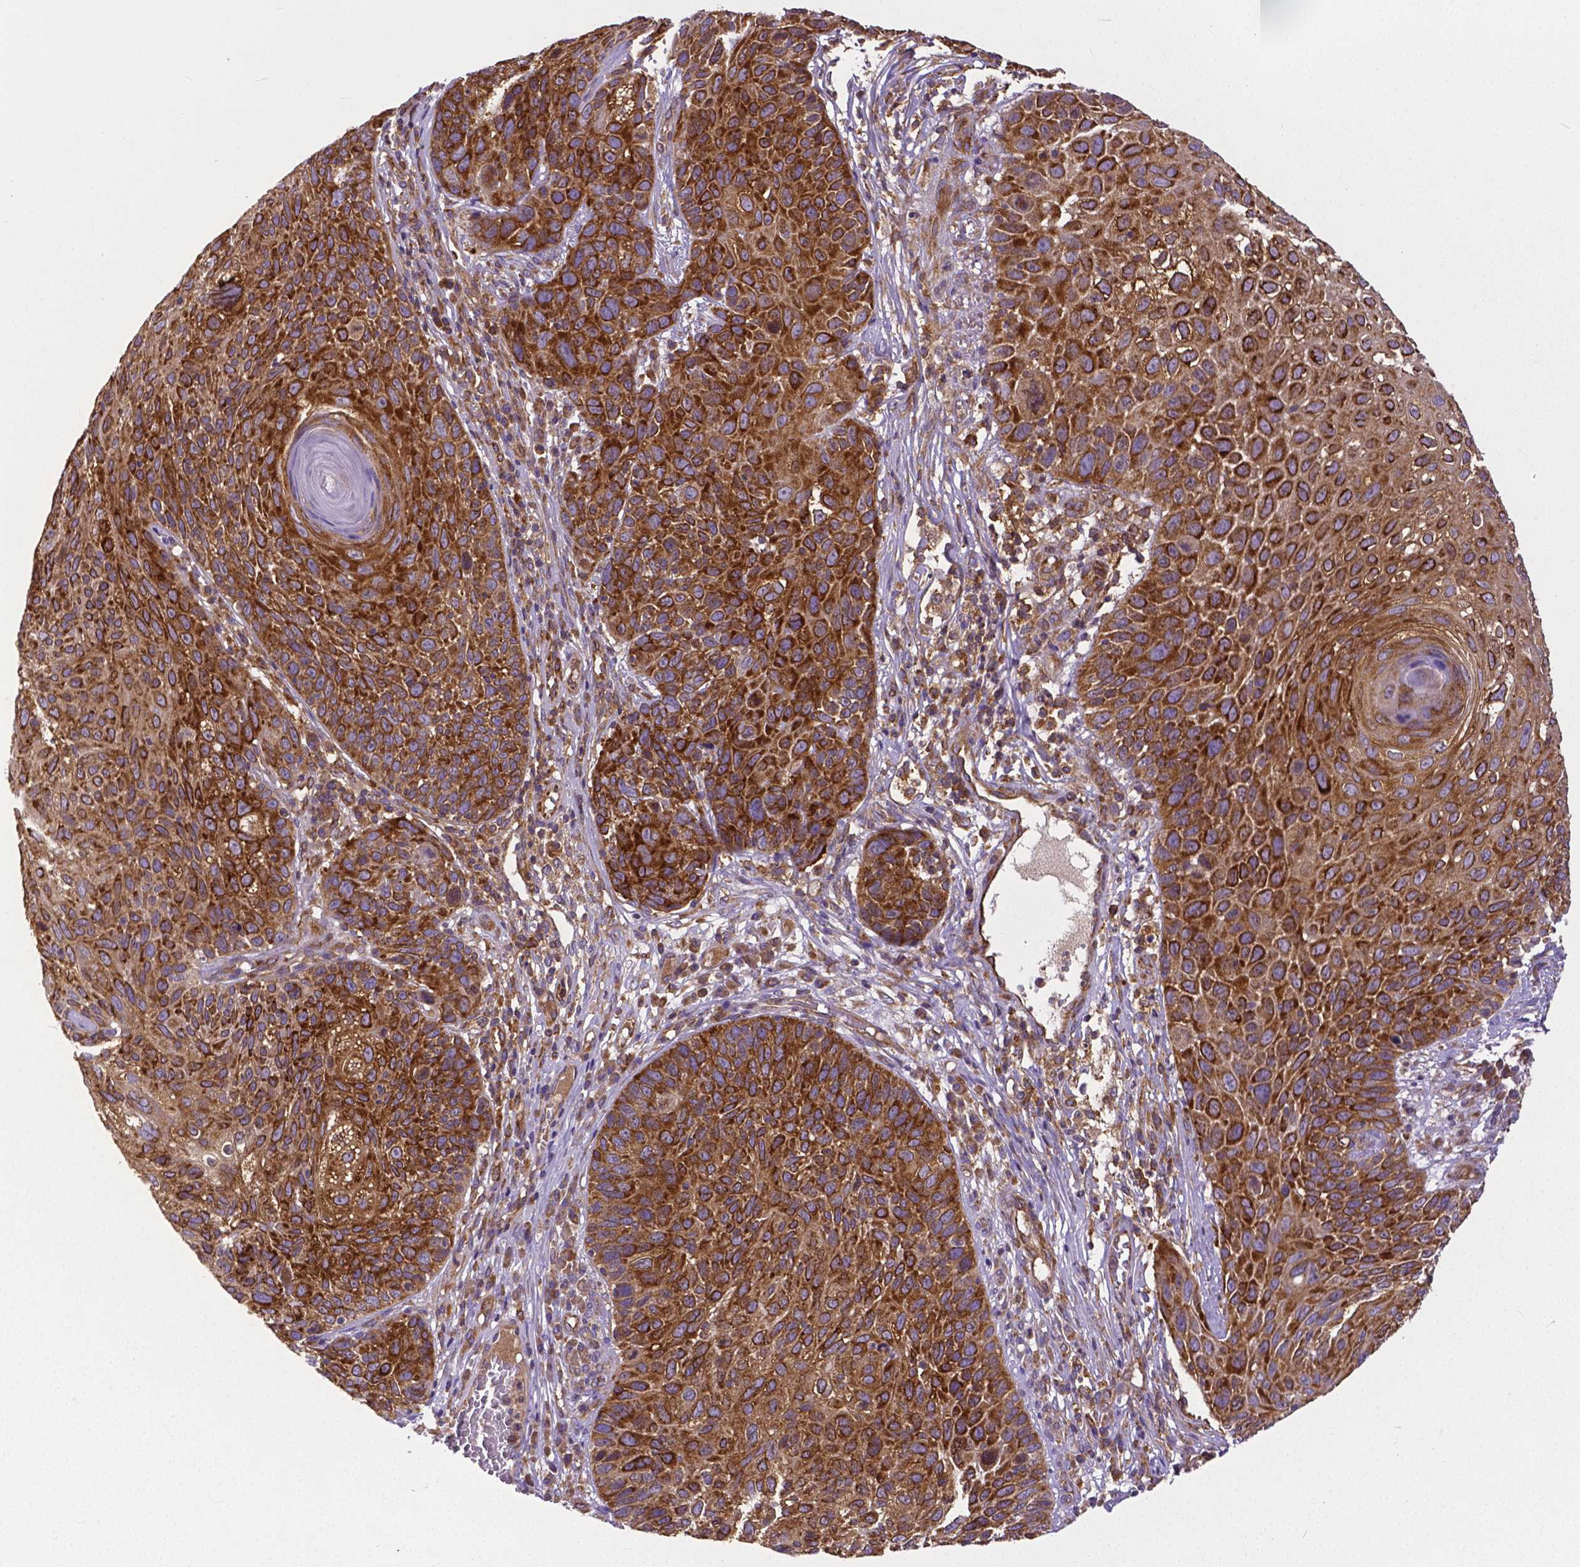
{"staining": {"intensity": "strong", "quantity": ">75%", "location": "cytoplasmic/membranous"}, "tissue": "skin cancer", "cell_type": "Tumor cells", "image_type": "cancer", "snomed": [{"axis": "morphology", "description": "Squamous cell carcinoma, NOS"}, {"axis": "topography", "description": "Skin"}], "caption": "Tumor cells show high levels of strong cytoplasmic/membranous staining in approximately >75% of cells in skin squamous cell carcinoma.", "gene": "DICER1", "patient": {"sex": "male", "age": 92}}